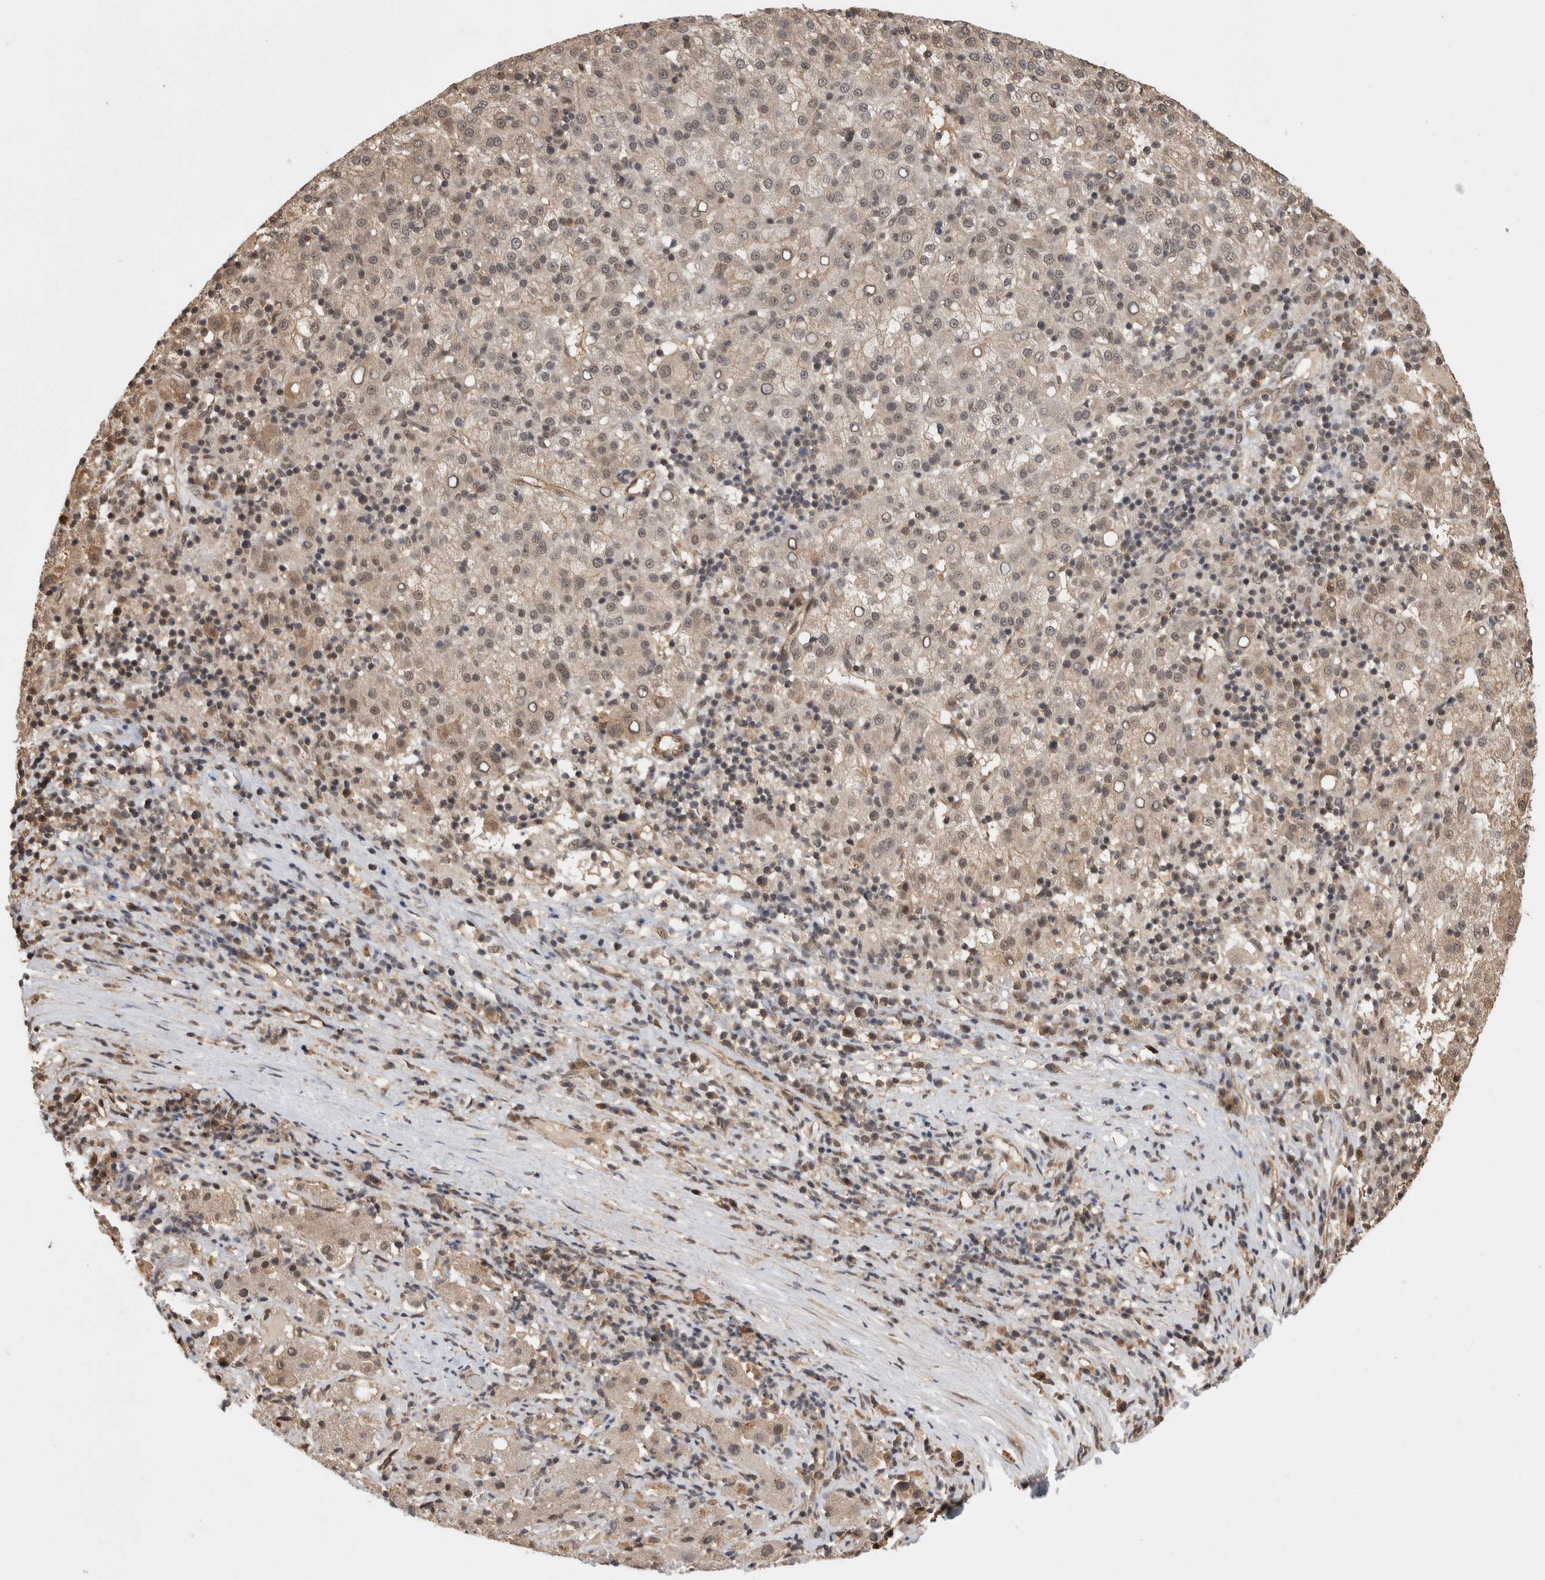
{"staining": {"intensity": "weak", "quantity": "25%-75%", "location": "cytoplasmic/membranous,nuclear"}, "tissue": "liver cancer", "cell_type": "Tumor cells", "image_type": "cancer", "snomed": [{"axis": "morphology", "description": "Carcinoma, Hepatocellular, NOS"}, {"axis": "topography", "description": "Liver"}], "caption": "Liver cancer stained with IHC demonstrates weak cytoplasmic/membranous and nuclear staining in approximately 25%-75% of tumor cells. Using DAB (3,3'-diaminobenzidine) (brown) and hematoxylin (blue) stains, captured at high magnification using brightfield microscopy.", "gene": "ZNF592", "patient": {"sex": "female", "age": 58}}